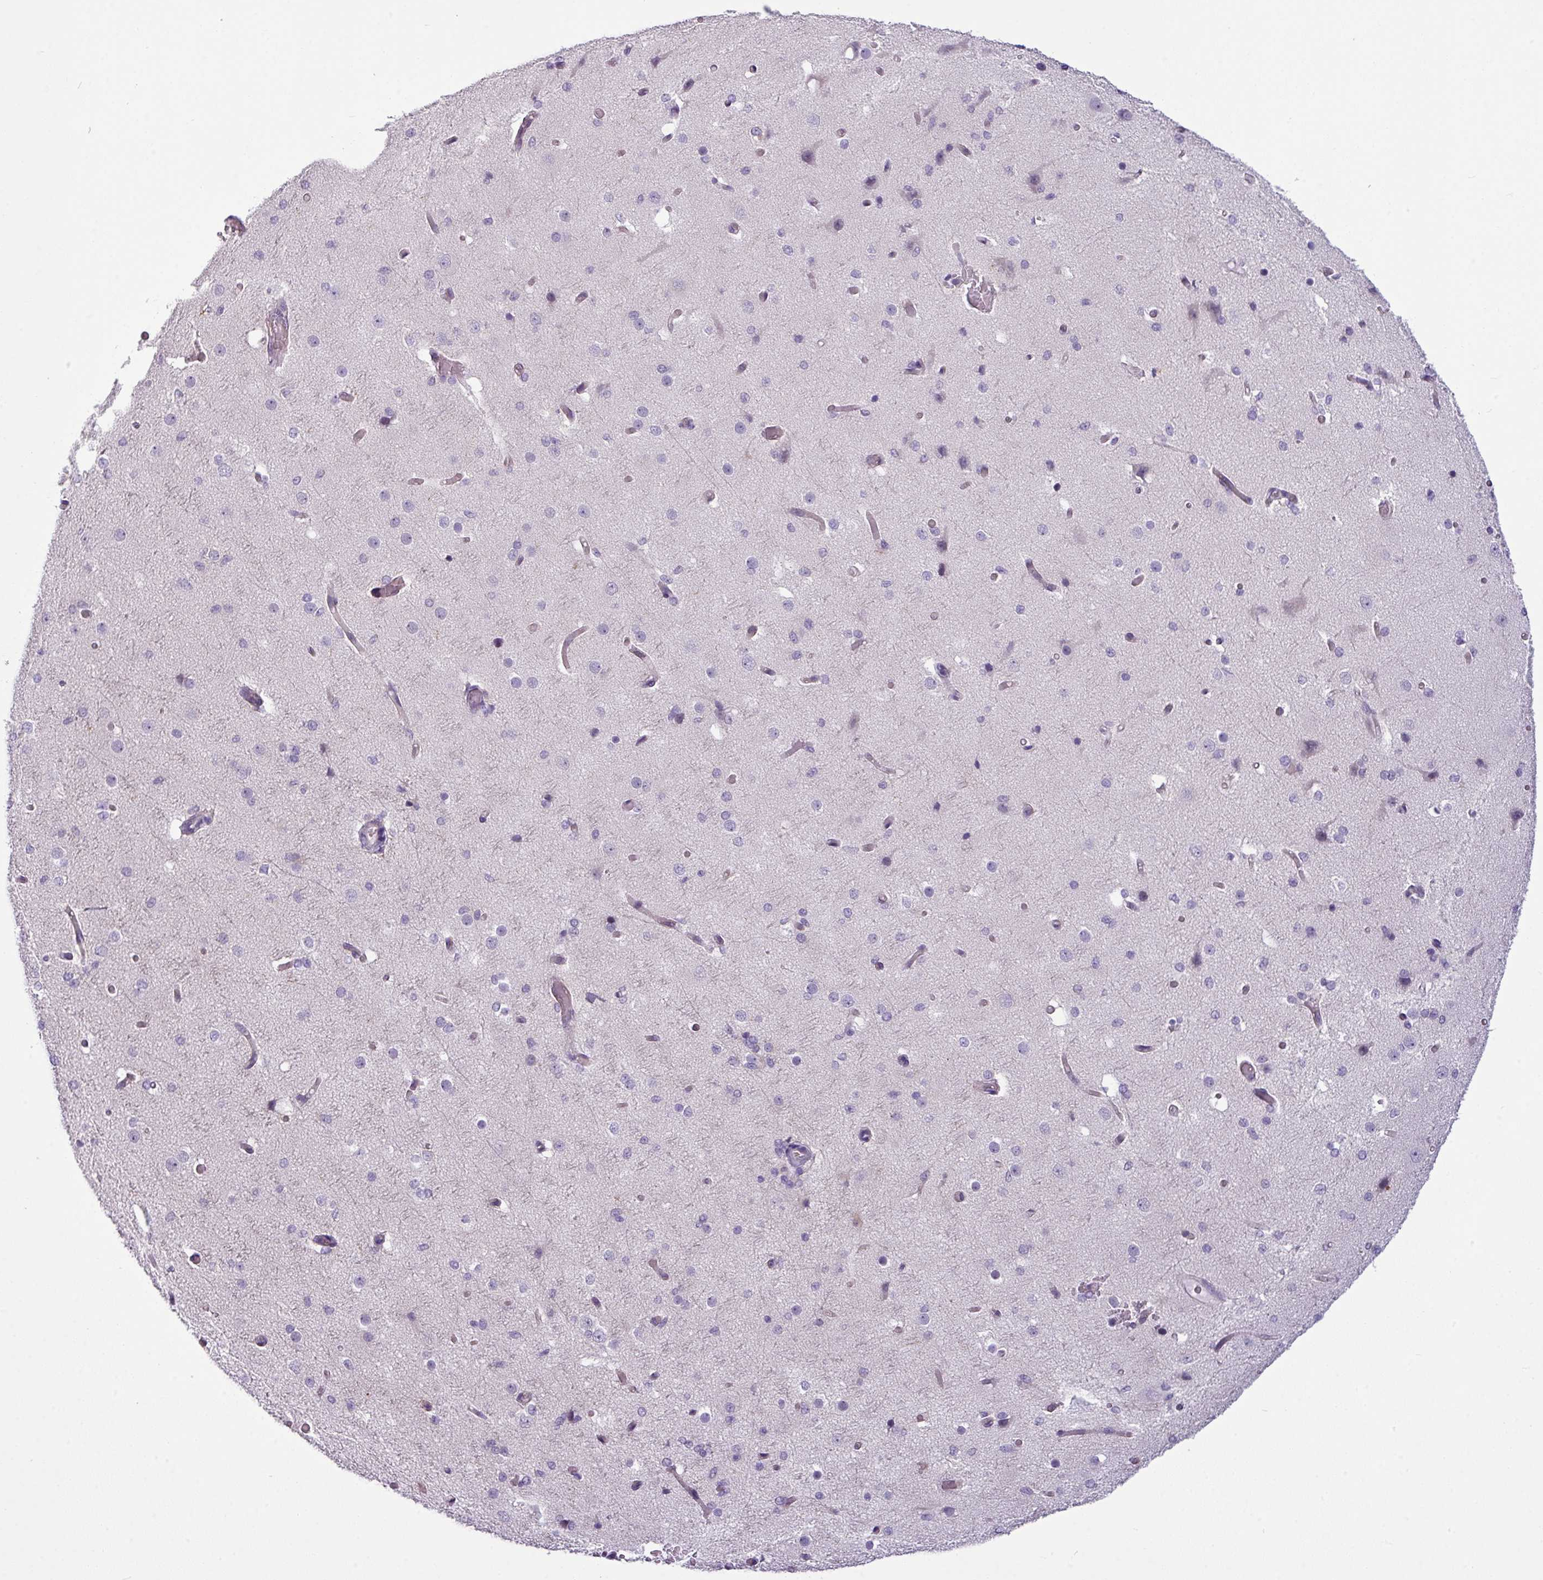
{"staining": {"intensity": "negative", "quantity": "none", "location": "none"}, "tissue": "cerebral cortex", "cell_type": "Endothelial cells", "image_type": "normal", "snomed": [{"axis": "morphology", "description": "Normal tissue, NOS"}, {"axis": "morphology", "description": "Inflammation, NOS"}, {"axis": "topography", "description": "Cerebral cortex"}], "caption": "Cerebral cortex stained for a protein using IHC demonstrates no positivity endothelial cells.", "gene": "TOR1AIP2", "patient": {"sex": "male", "age": 6}}